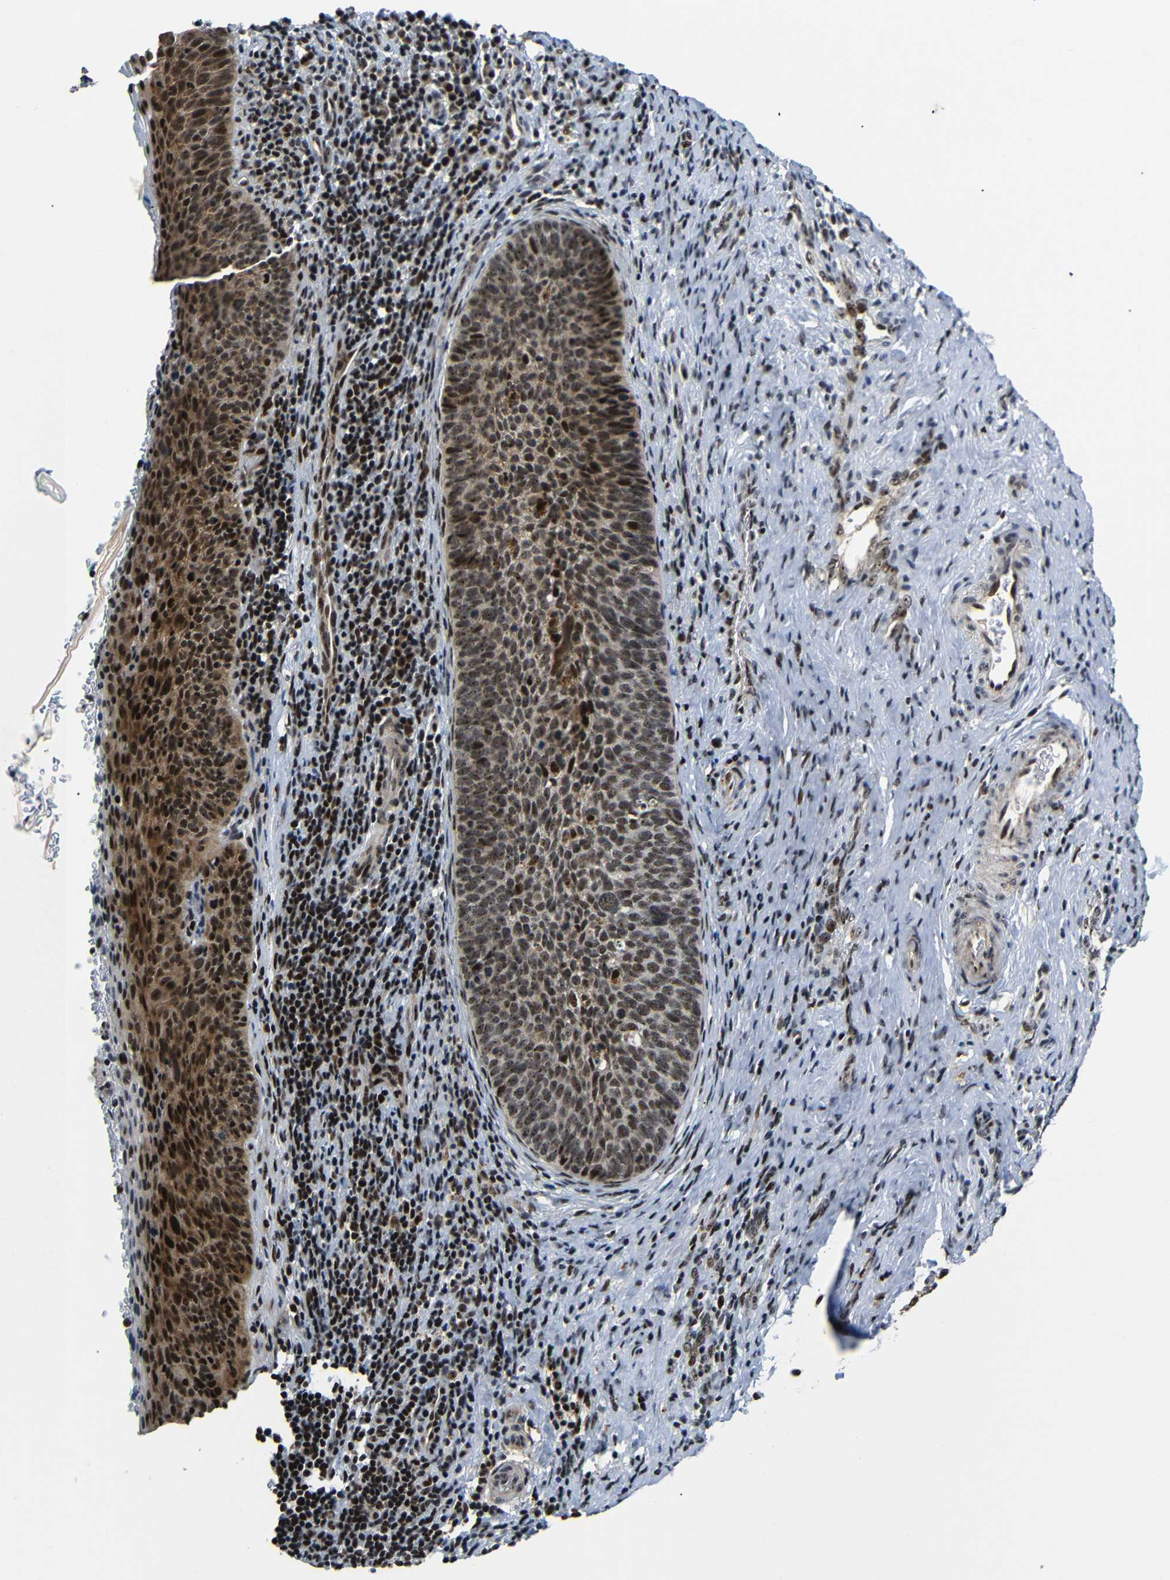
{"staining": {"intensity": "strong", "quantity": ">75%", "location": "nuclear"}, "tissue": "cervical cancer", "cell_type": "Tumor cells", "image_type": "cancer", "snomed": [{"axis": "morphology", "description": "Squamous cell carcinoma, NOS"}, {"axis": "topography", "description": "Cervix"}], "caption": "Cervical cancer stained with a protein marker displays strong staining in tumor cells.", "gene": "SETDB2", "patient": {"sex": "female", "age": 33}}